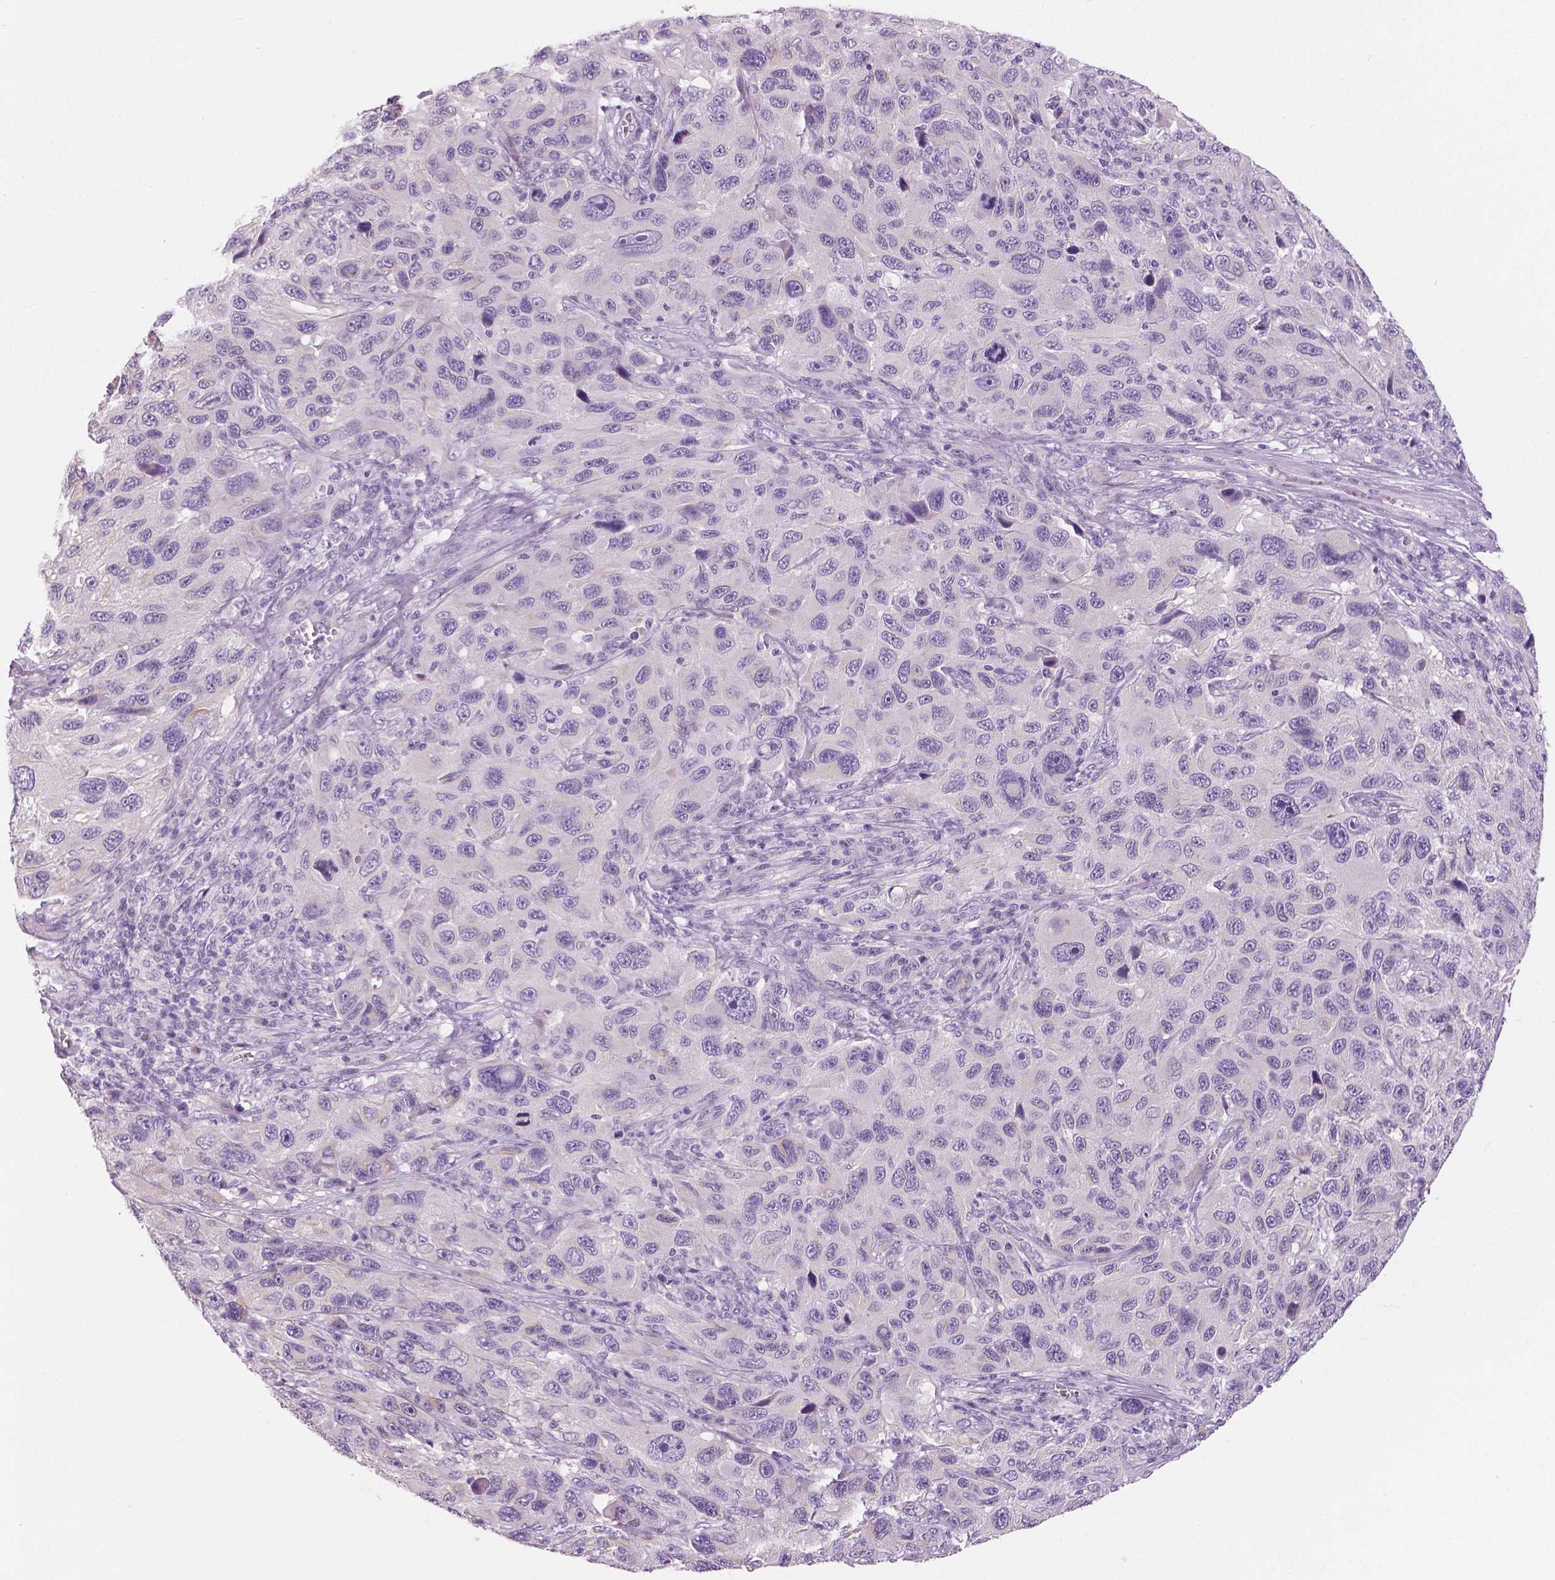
{"staining": {"intensity": "negative", "quantity": "none", "location": "none"}, "tissue": "melanoma", "cell_type": "Tumor cells", "image_type": "cancer", "snomed": [{"axis": "morphology", "description": "Malignant melanoma, NOS"}, {"axis": "topography", "description": "Skin"}], "caption": "Immunohistochemical staining of melanoma exhibits no significant positivity in tumor cells.", "gene": "SLC24A1", "patient": {"sex": "male", "age": 53}}